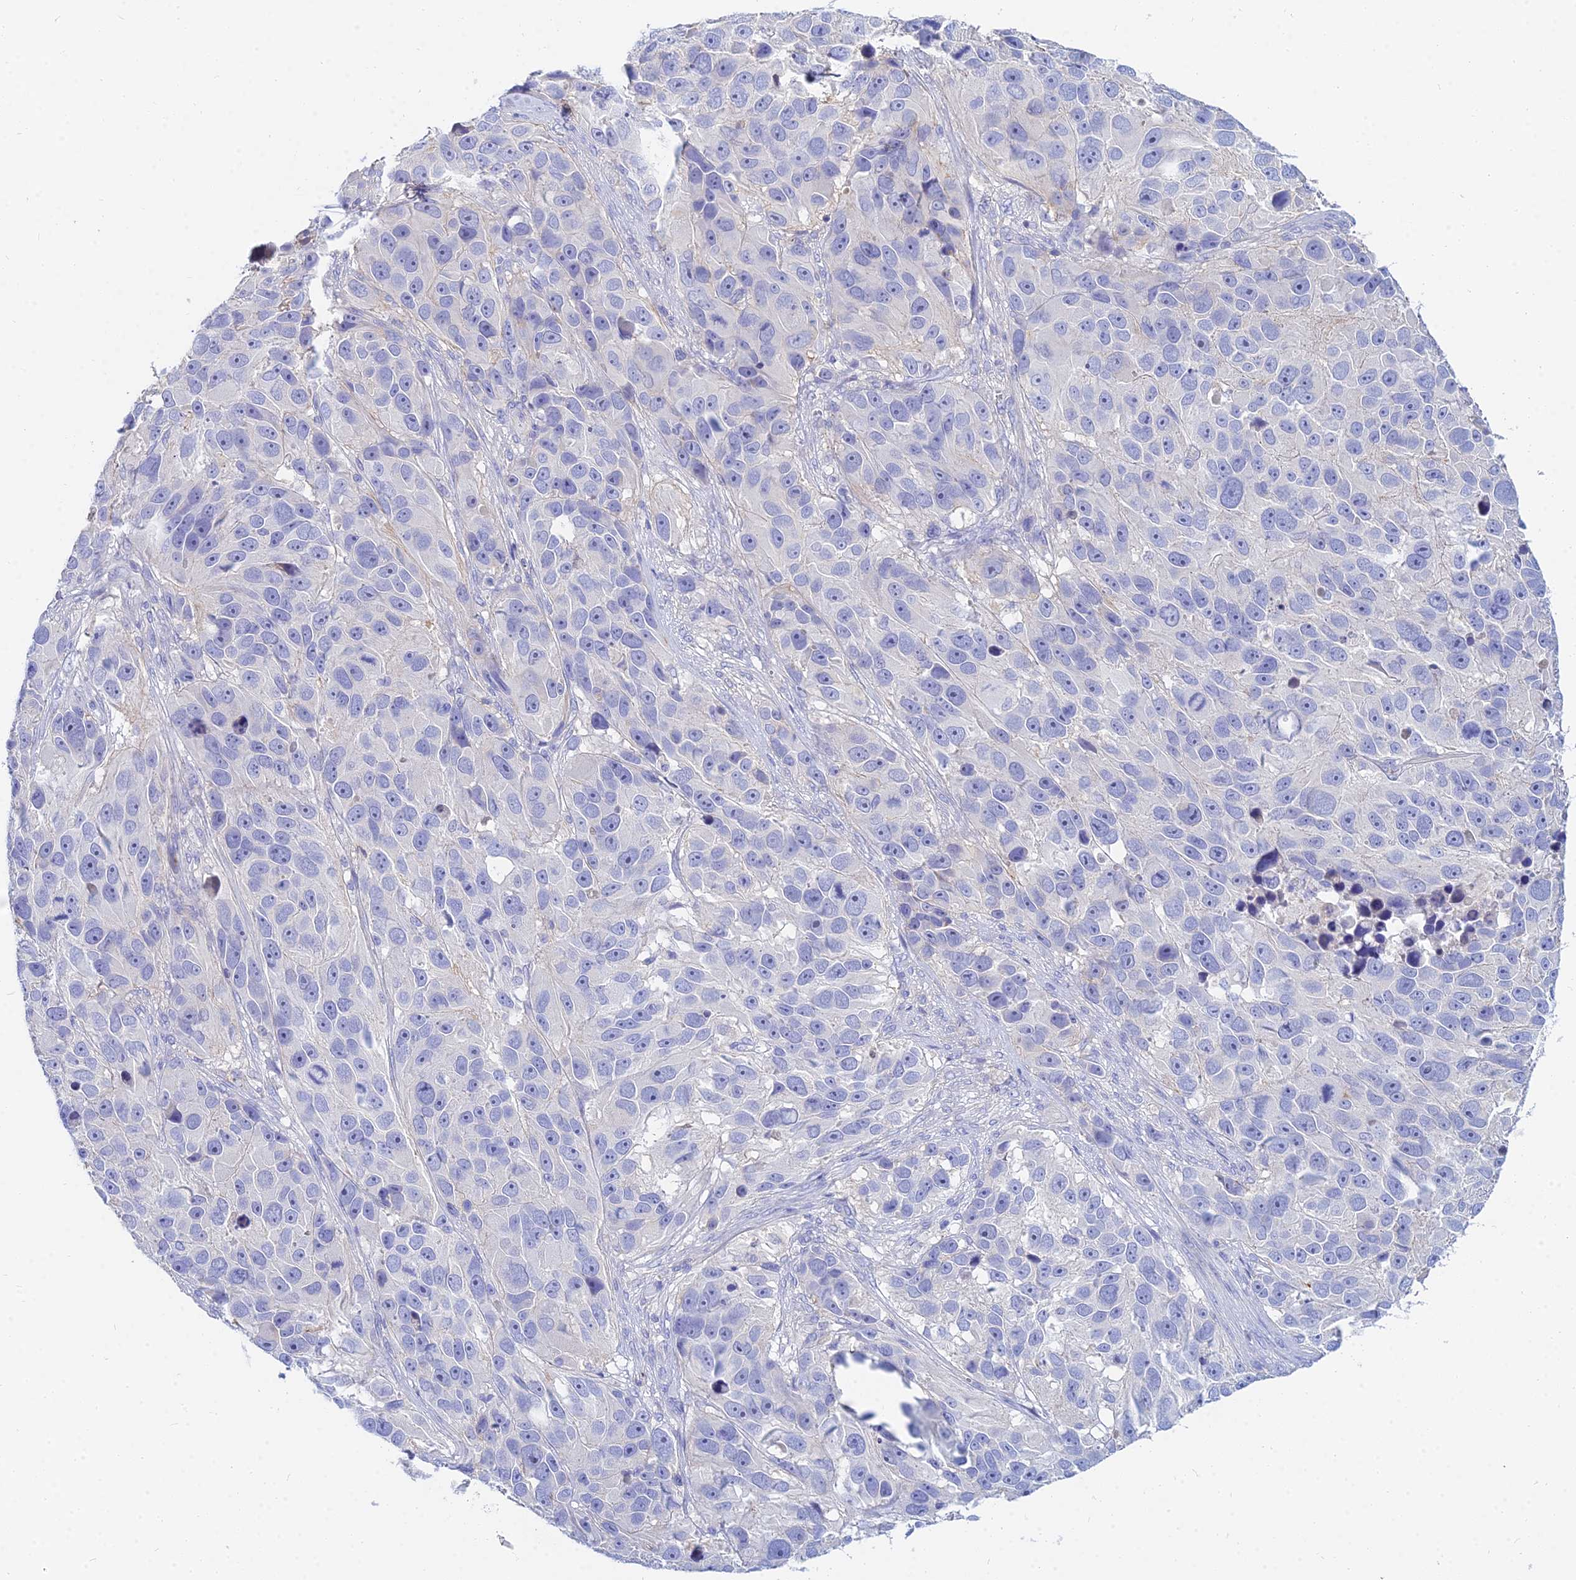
{"staining": {"intensity": "negative", "quantity": "none", "location": "none"}, "tissue": "melanoma", "cell_type": "Tumor cells", "image_type": "cancer", "snomed": [{"axis": "morphology", "description": "Malignant melanoma, NOS"}, {"axis": "topography", "description": "Skin"}], "caption": "This is an immunohistochemistry (IHC) image of melanoma. There is no positivity in tumor cells.", "gene": "ZNF552", "patient": {"sex": "male", "age": 84}}